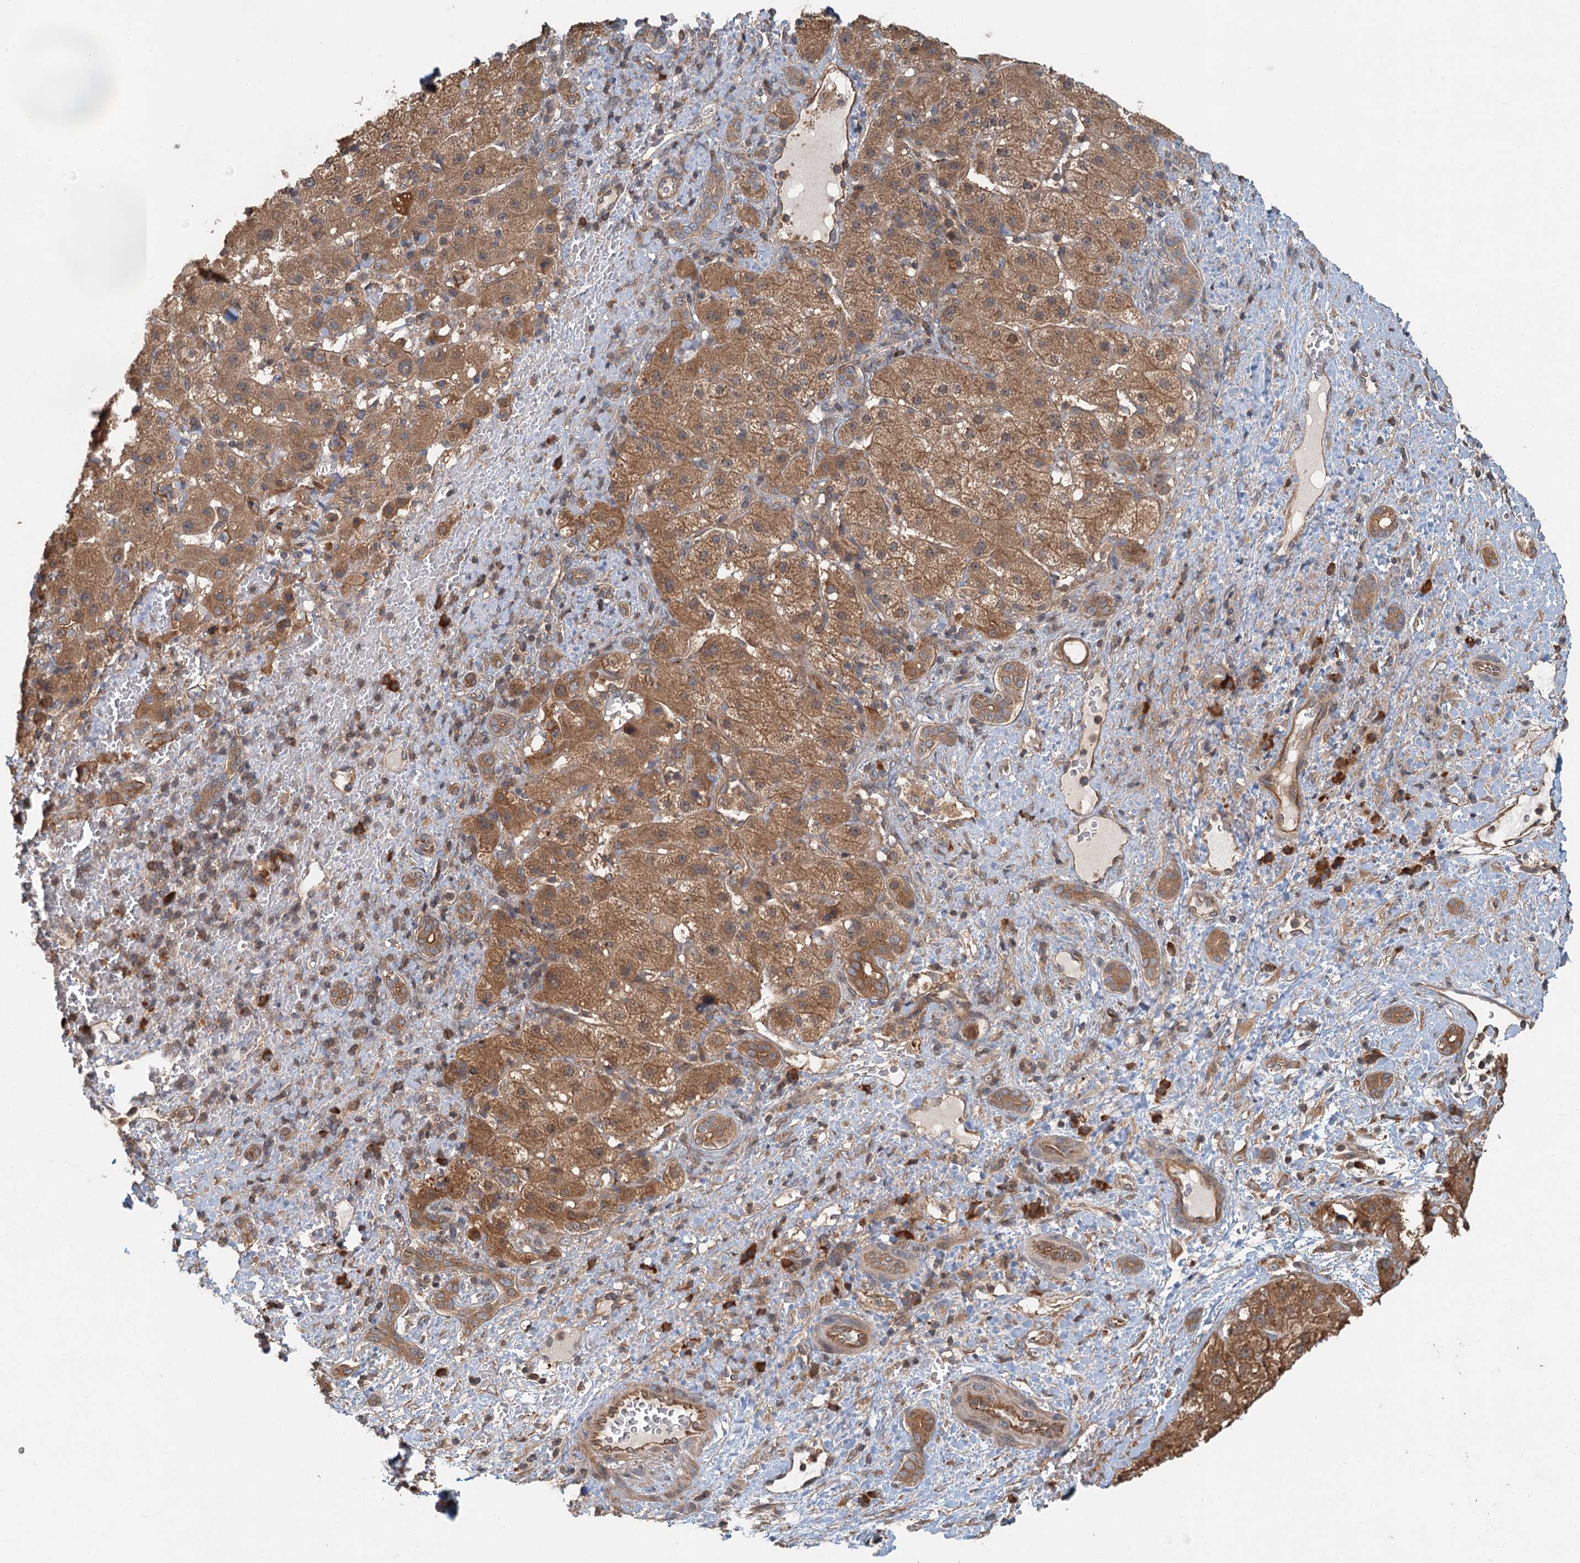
{"staining": {"intensity": "moderate", "quantity": ">75%", "location": "cytoplasmic/membranous"}, "tissue": "liver cancer", "cell_type": "Tumor cells", "image_type": "cancer", "snomed": [{"axis": "morphology", "description": "Normal tissue, NOS"}, {"axis": "morphology", "description": "Carcinoma, Hepatocellular, NOS"}, {"axis": "topography", "description": "Liver"}], "caption": "Liver cancer stained for a protein (brown) exhibits moderate cytoplasmic/membranous positive staining in approximately >75% of tumor cells.", "gene": "ZNF527", "patient": {"sex": "male", "age": 57}}